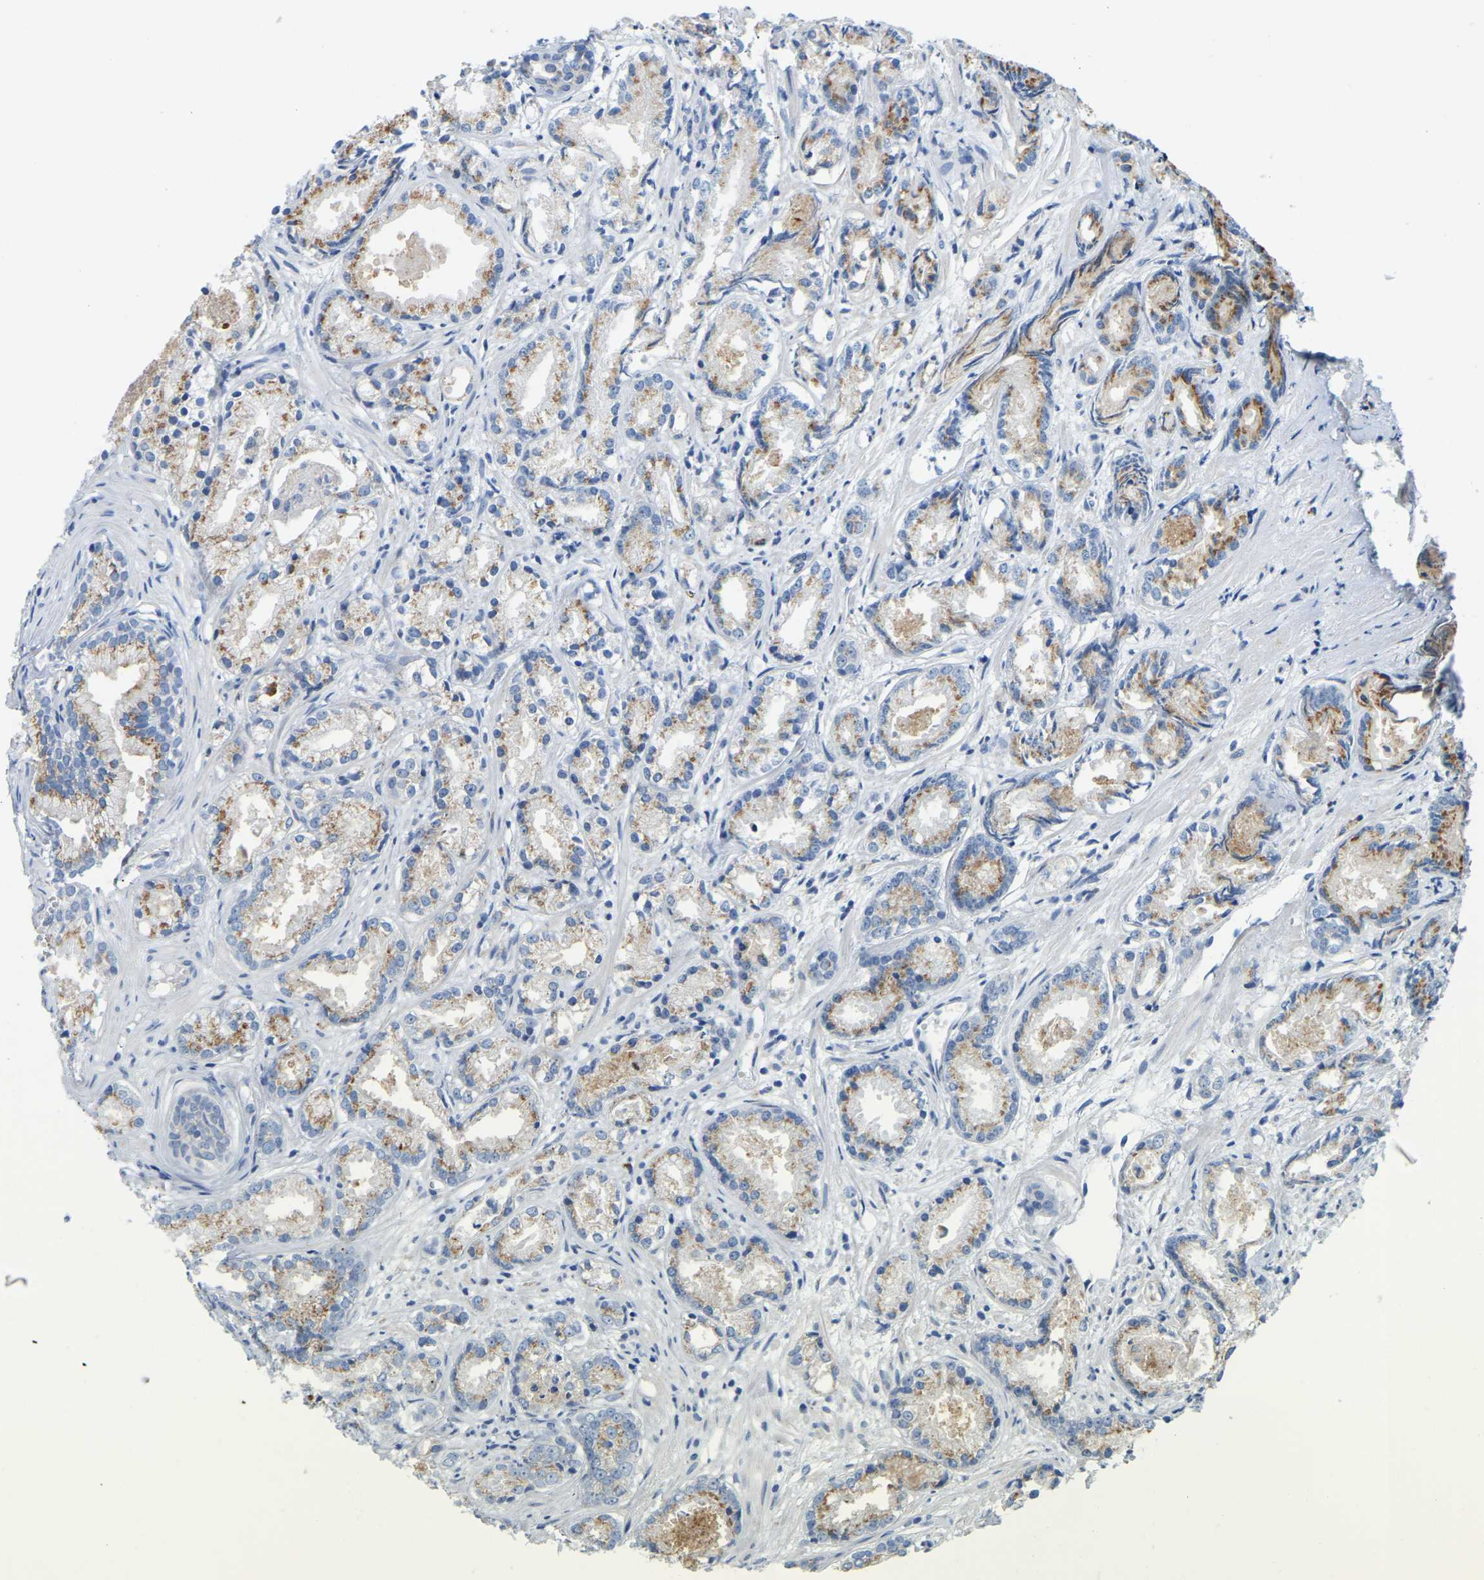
{"staining": {"intensity": "moderate", "quantity": ">75%", "location": "cytoplasmic/membranous"}, "tissue": "prostate cancer", "cell_type": "Tumor cells", "image_type": "cancer", "snomed": [{"axis": "morphology", "description": "Adenocarcinoma, Low grade"}, {"axis": "topography", "description": "Prostate"}], "caption": "Immunohistochemical staining of prostate cancer (adenocarcinoma (low-grade)) displays medium levels of moderate cytoplasmic/membranous protein expression in about >75% of tumor cells.", "gene": "FAM174A", "patient": {"sex": "male", "age": 72}}